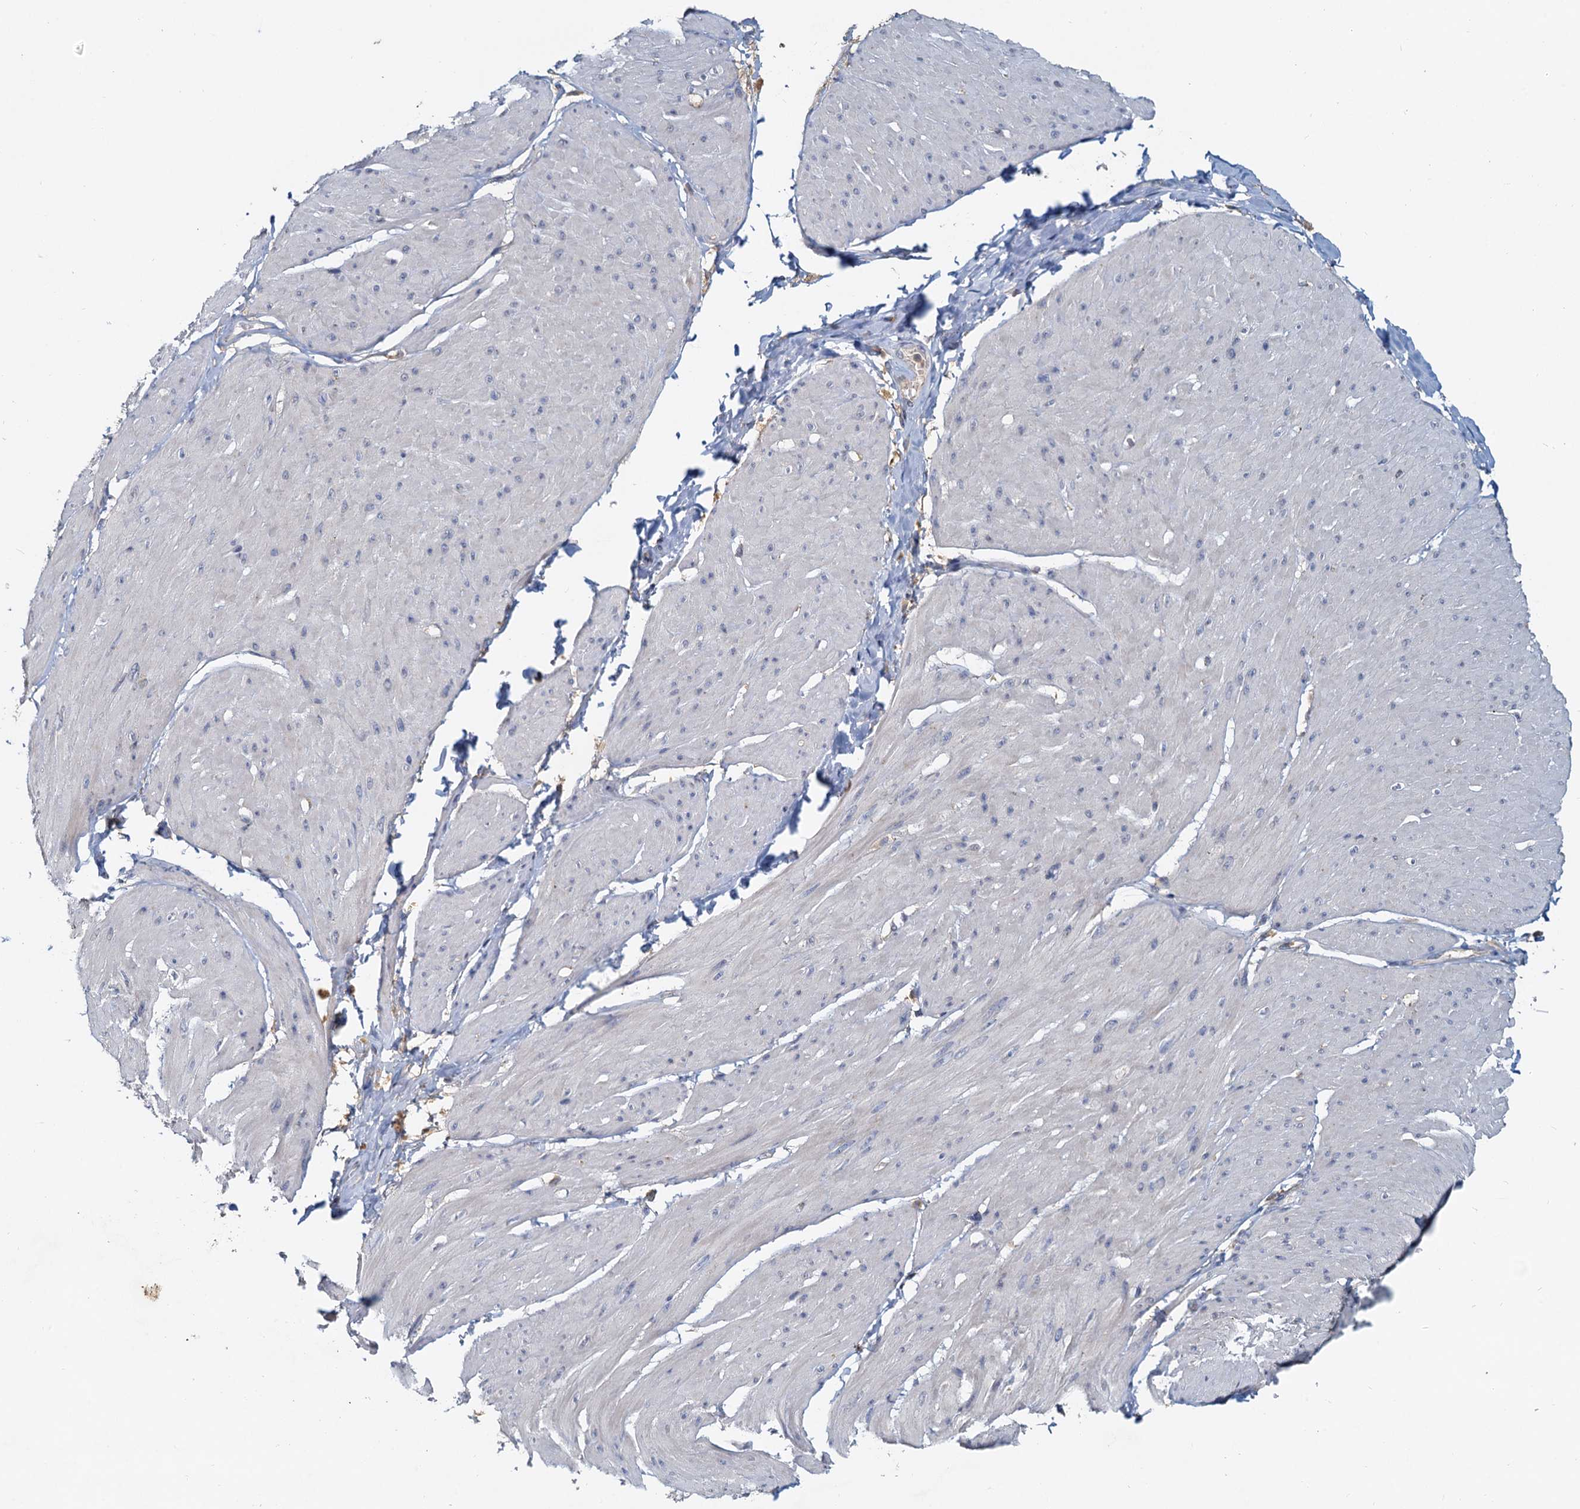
{"staining": {"intensity": "negative", "quantity": "none", "location": "none"}, "tissue": "smooth muscle", "cell_type": "Smooth muscle cells", "image_type": "normal", "snomed": [{"axis": "morphology", "description": "Urothelial carcinoma, High grade"}, {"axis": "topography", "description": "Urinary bladder"}], "caption": "Smooth muscle was stained to show a protein in brown. There is no significant staining in smooth muscle cells. (DAB (3,3'-diaminobenzidine) IHC with hematoxylin counter stain).", "gene": "TOLLIP", "patient": {"sex": "male", "age": 46}}